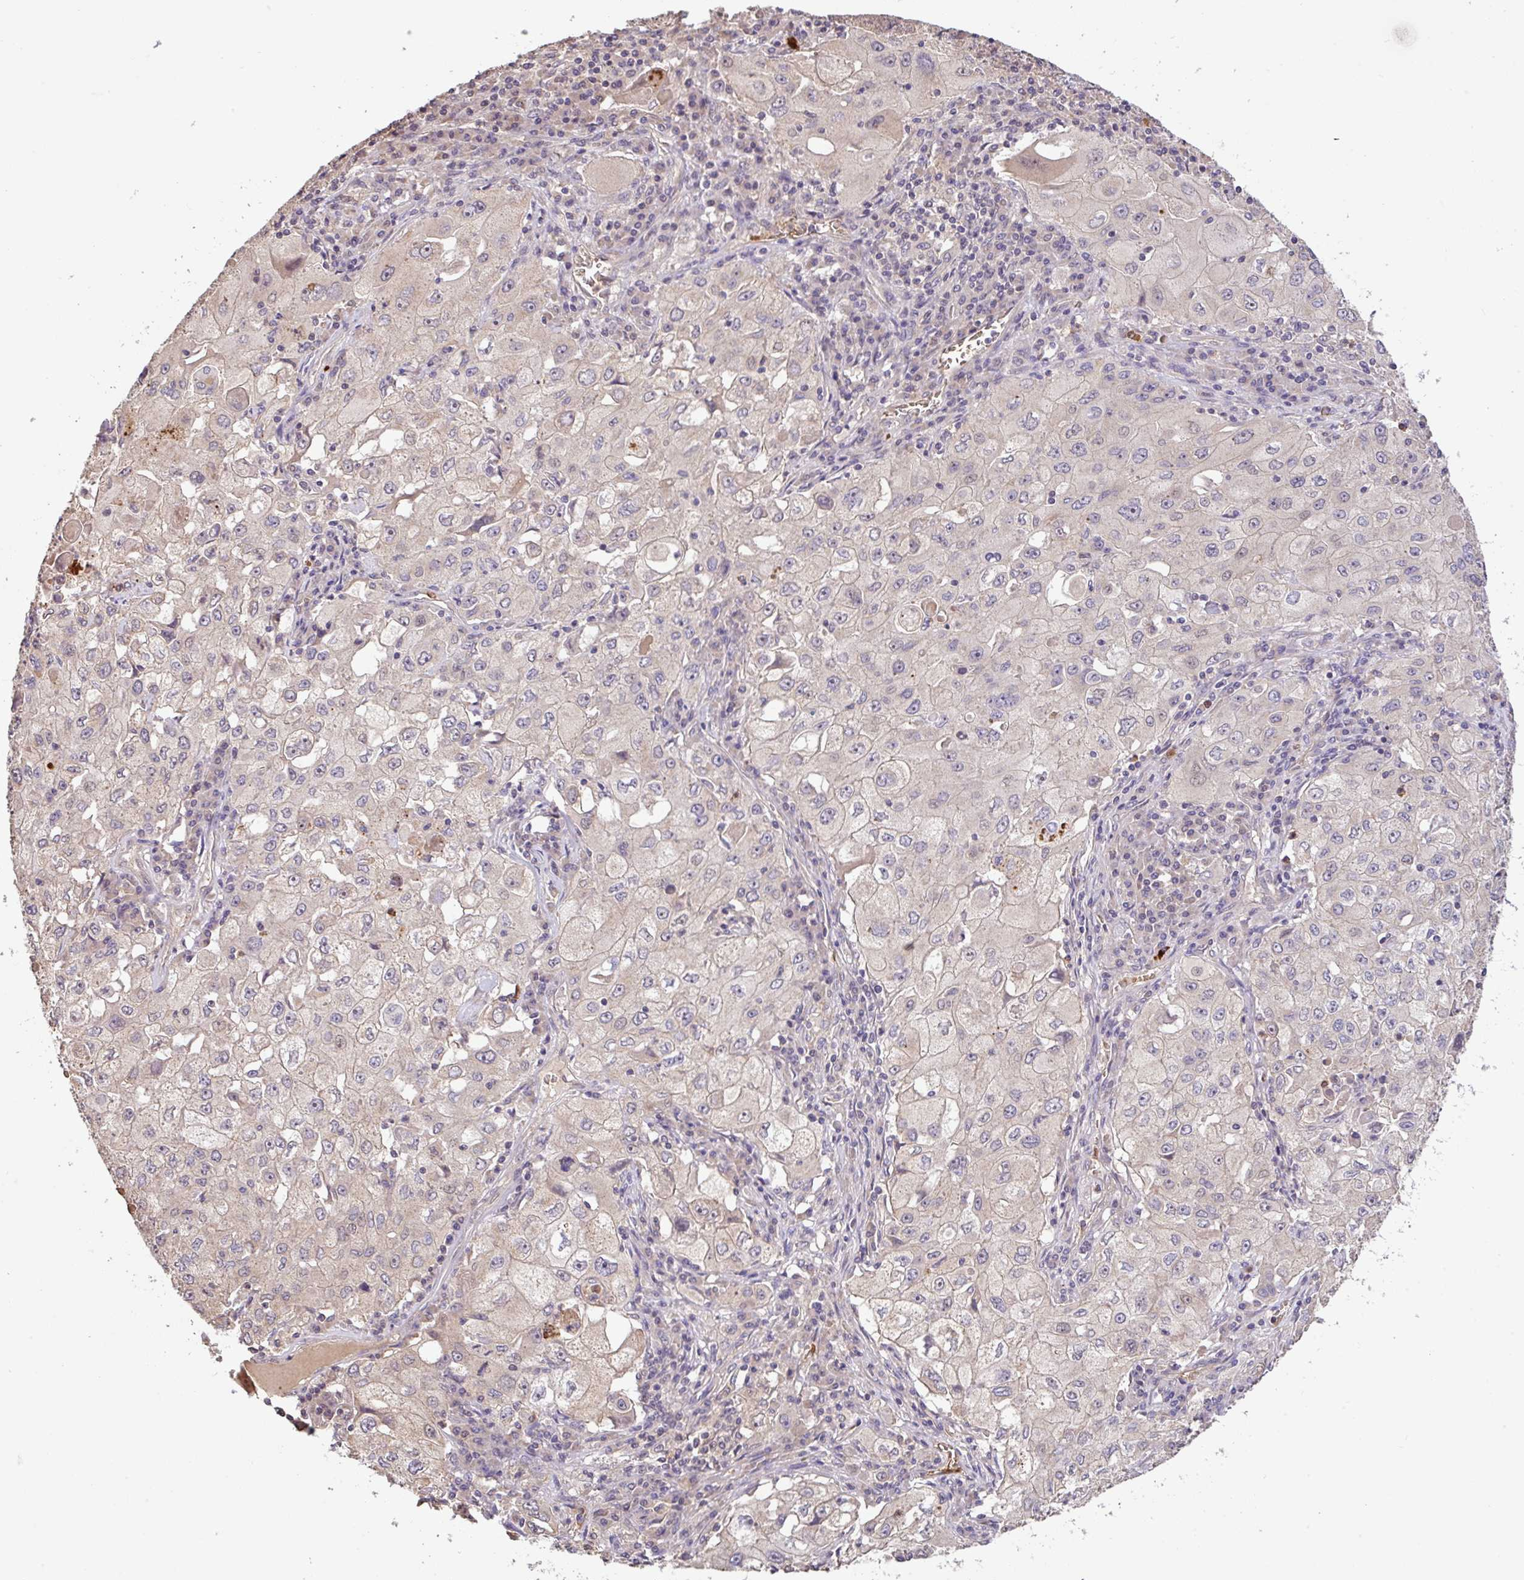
{"staining": {"intensity": "negative", "quantity": "none", "location": "none"}, "tissue": "lung cancer", "cell_type": "Tumor cells", "image_type": "cancer", "snomed": [{"axis": "morphology", "description": "Squamous cell carcinoma, NOS"}, {"axis": "topography", "description": "Lung"}], "caption": "High magnification brightfield microscopy of lung cancer stained with DAB (3,3'-diaminobenzidine) (brown) and counterstained with hematoxylin (blue): tumor cells show no significant staining.", "gene": "C1QTNF9B", "patient": {"sex": "male", "age": 63}}